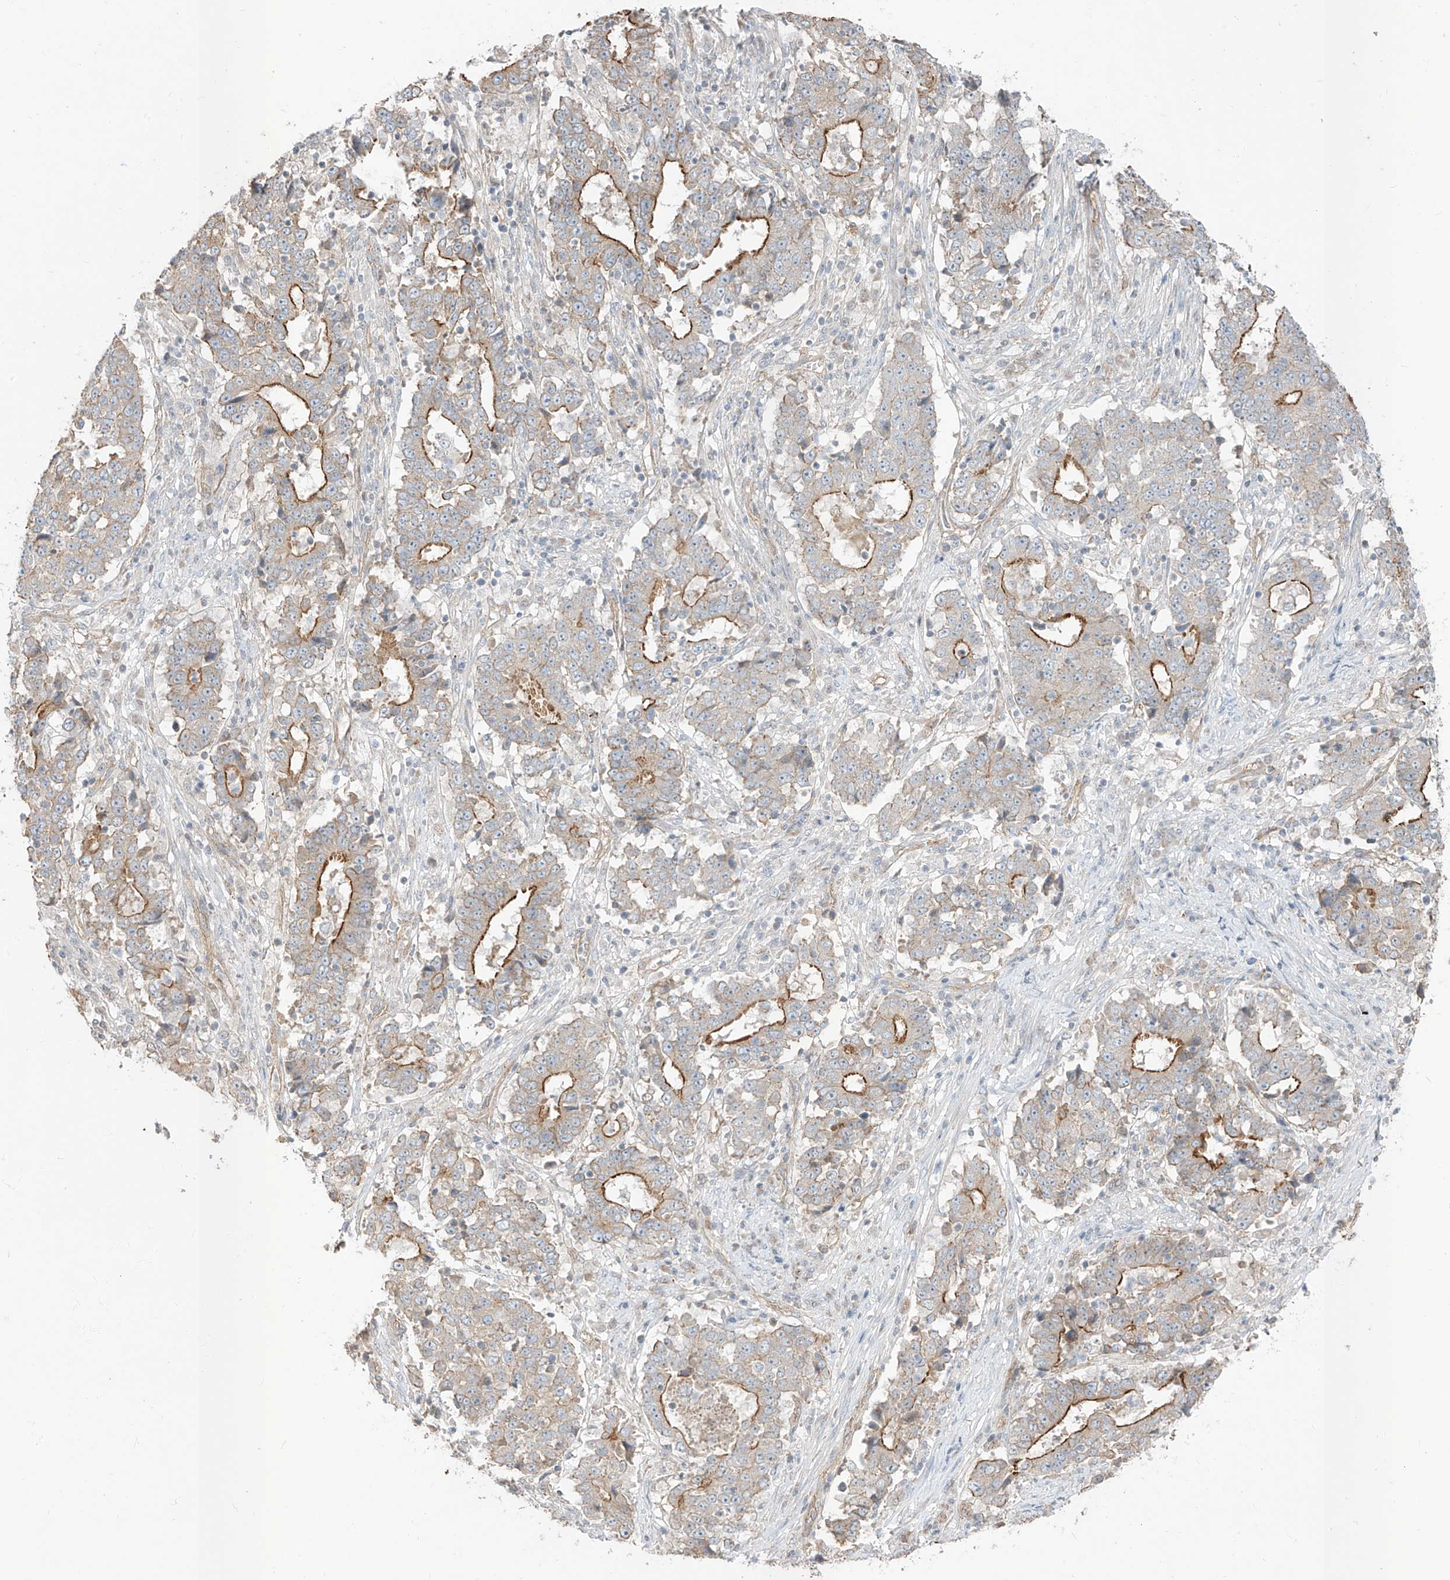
{"staining": {"intensity": "moderate", "quantity": "25%-75%", "location": "cytoplasmic/membranous"}, "tissue": "stomach cancer", "cell_type": "Tumor cells", "image_type": "cancer", "snomed": [{"axis": "morphology", "description": "Adenocarcinoma, NOS"}, {"axis": "topography", "description": "Stomach"}], "caption": "DAB (3,3'-diaminobenzidine) immunohistochemical staining of human stomach cancer (adenocarcinoma) demonstrates moderate cytoplasmic/membranous protein staining in approximately 25%-75% of tumor cells. (brown staining indicates protein expression, while blue staining denotes nuclei).", "gene": "EPHX4", "patient": {"sex": "male", "age": 59}}